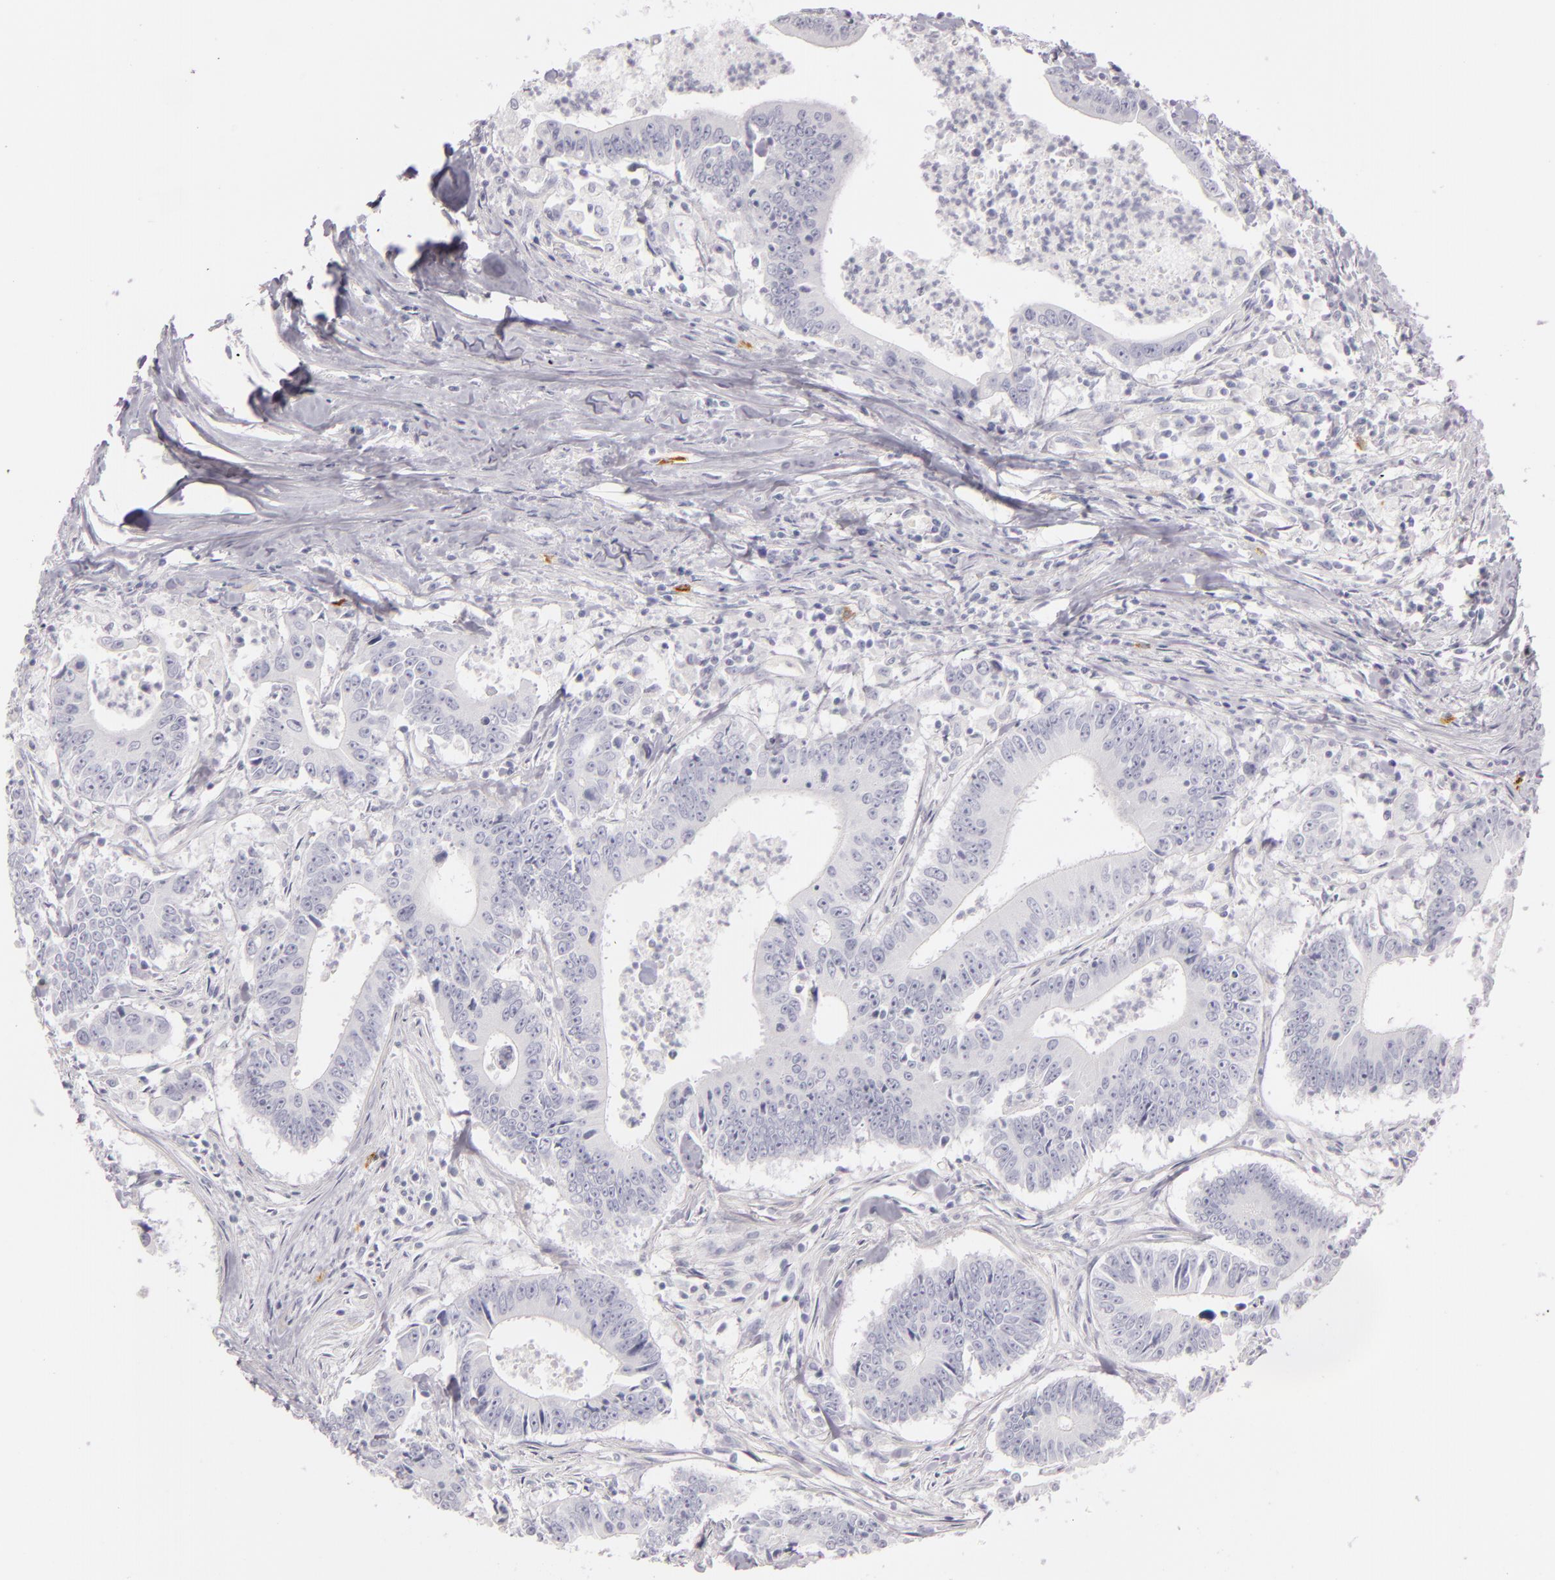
{"staining": {"intensity": "negative", "quantity": "none", "location": "none"}, "tissue": "colorectal cancer", "cell_type": "Tumor cells", "image_type": "cancer", "snomed": [{"axis": "morphology", "description": "Adenocarcinoma, NOS"}, {"axis": "topography", "description": "Colon"}], "caption": "Colorectal cancer (adenocarcinoma) stained for a protein using immunohistochemistry (IHC) exhibits no staining tumor cells.", "gene": "TPSD1", "patient": {"sex": "male", "age": 55}}